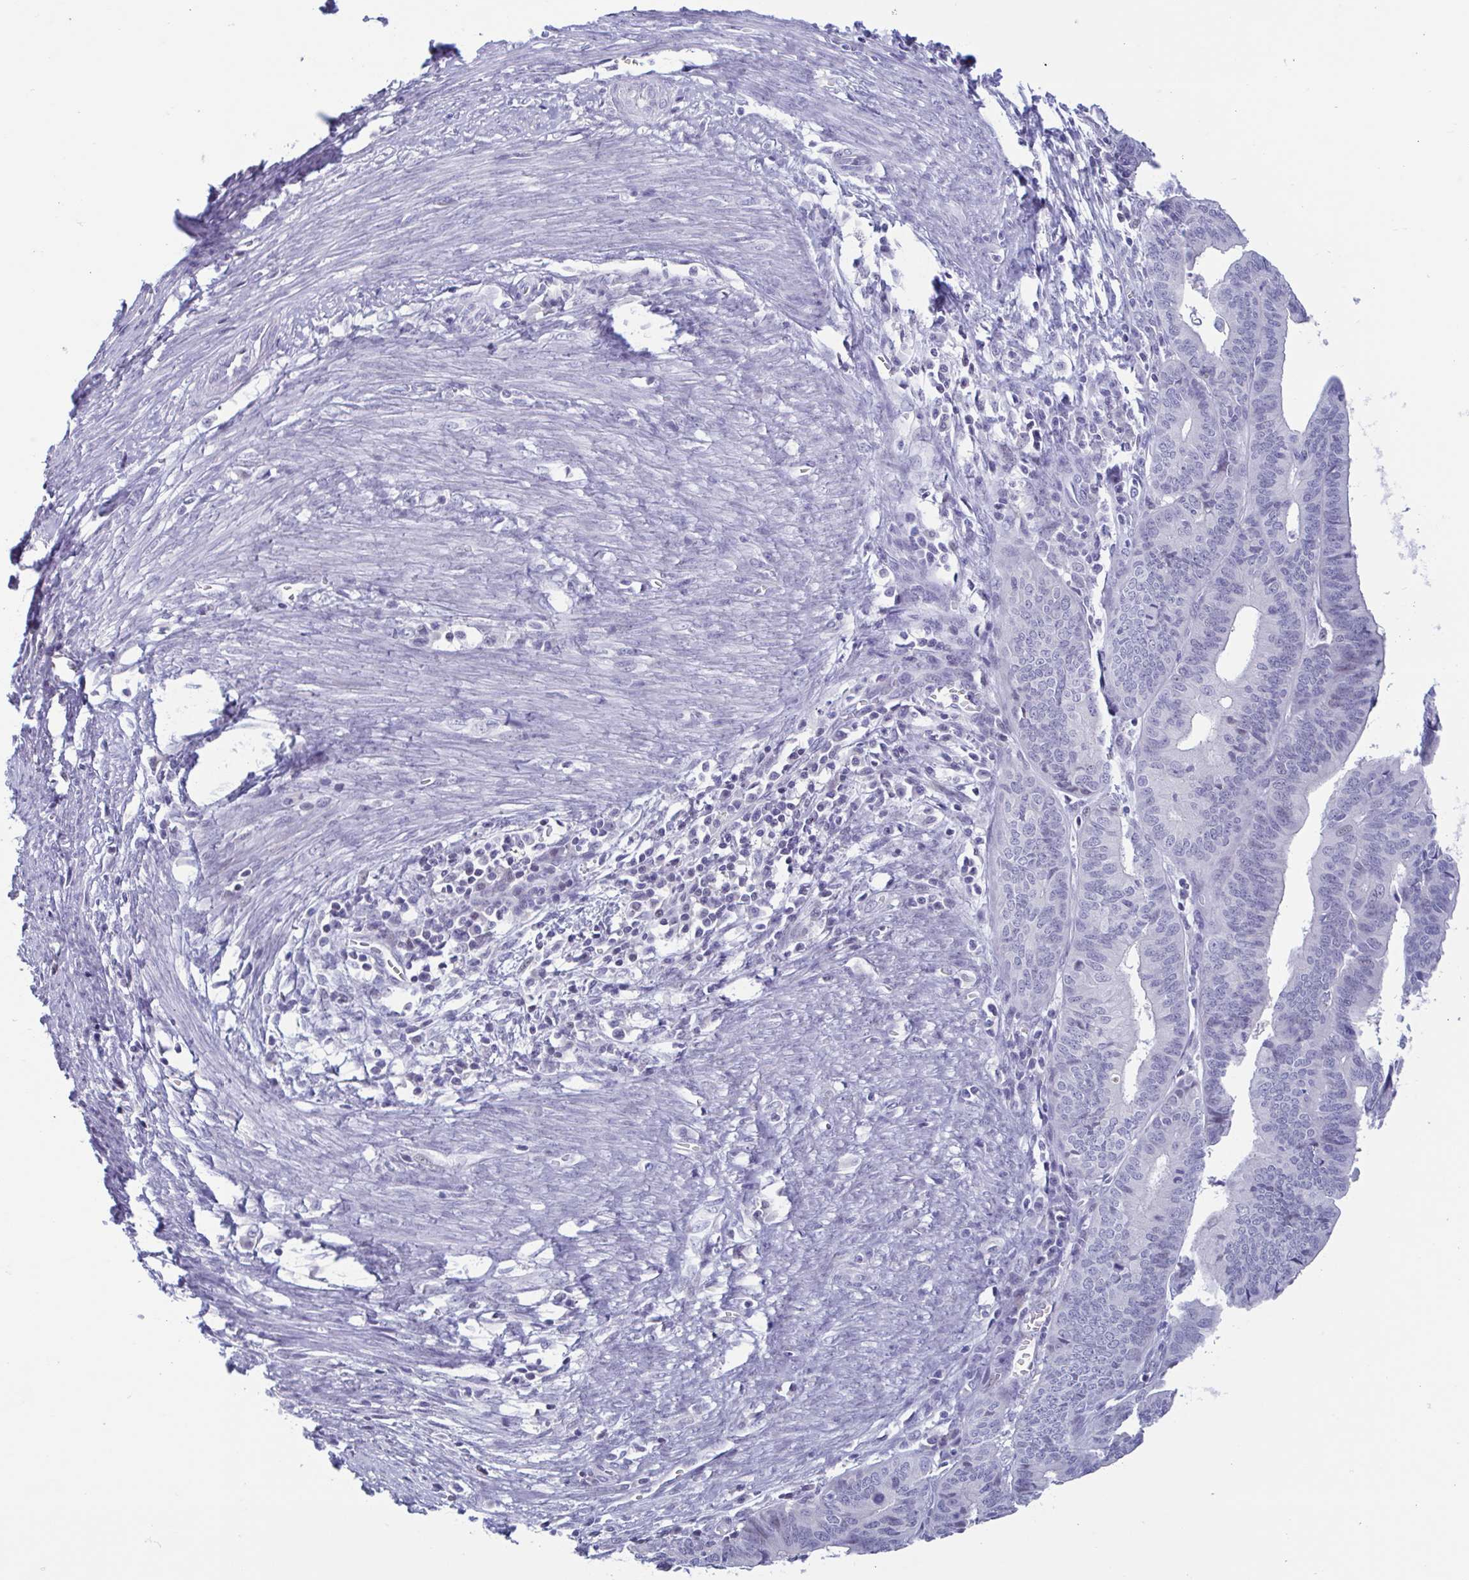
{"staining": {"intensity": "negative", "quantity": "none", "location": "none"}, "tissue": "endometrial cancer", "cell_type": "Tumor cells", "image_type": "cancer", "snomed": [{"axis": "morphology", "description": "Adenocarcinoma, NOS"}, {"axis": "topography", "description": "Endometrium"}], "caption": "High power microscopy histopathology image of an immunohistochemistry (IHC) histopathology image of endometrial cancer (adenocarcinoma), revealing no significant expression in tumor cells.", "gene": "PERM1", "patient": {"sex": "female", "age": 65}}